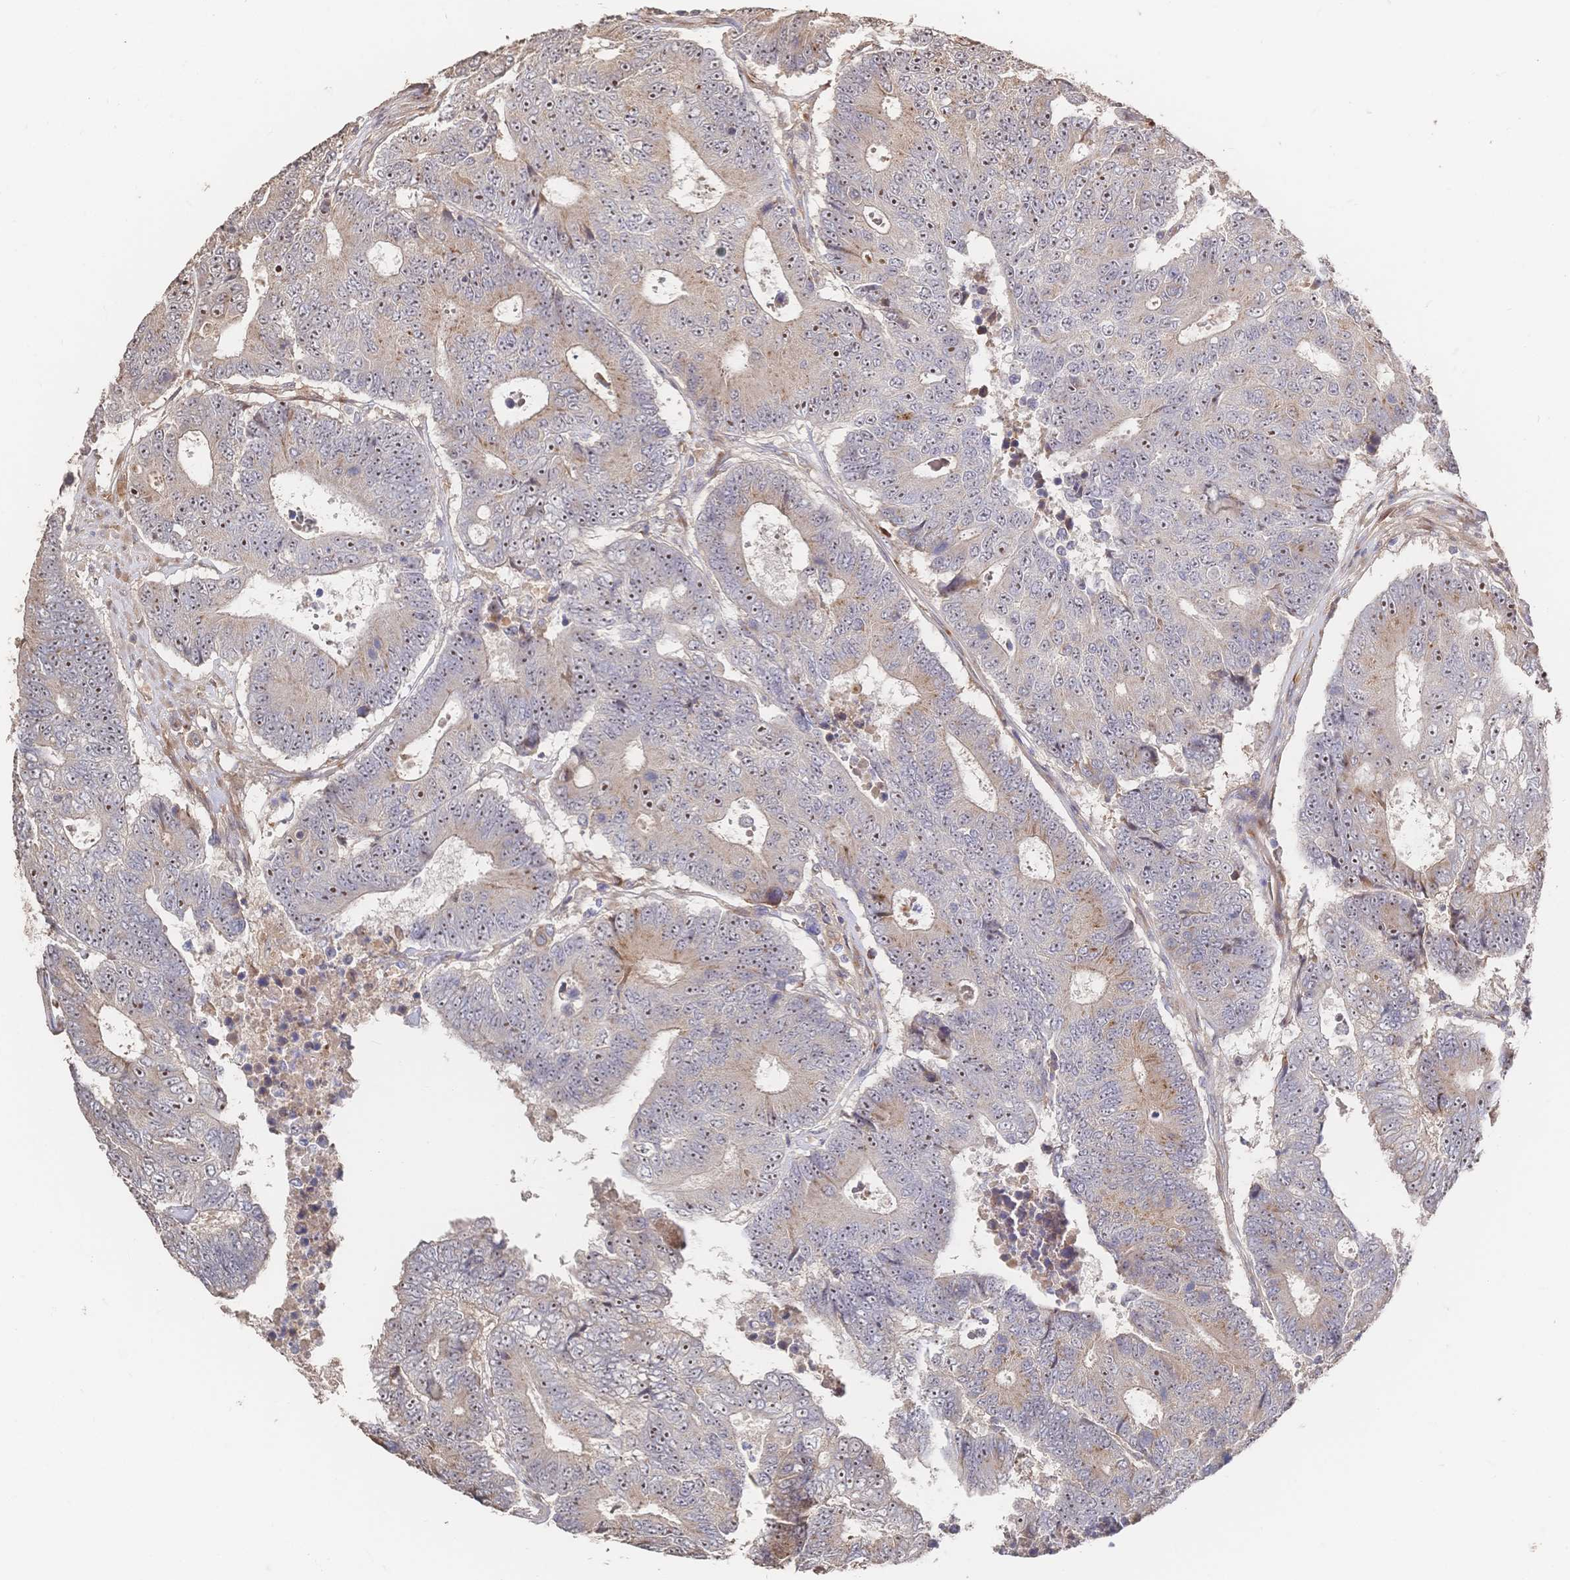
{"staining": {"intensity": "moderate", "quantity": "<25%", "location": "nuclear"}, "tissue": "colorectal cancer", "cell_type": "Tumor cells", "image_type": "cancer", "snomed": [{"axis": "morphology", "description": "Adenocarcinoma, NOS"}, {"axis": "topography", "description": "Colon"}], "caption": "Immunohistochemistry of colorectal cancer shows low levels of moderate nuclear expression in approximately <25% of tumor cells.", "gene": "DNAJA4", "patient": {"sex": "female", "age": 48}}